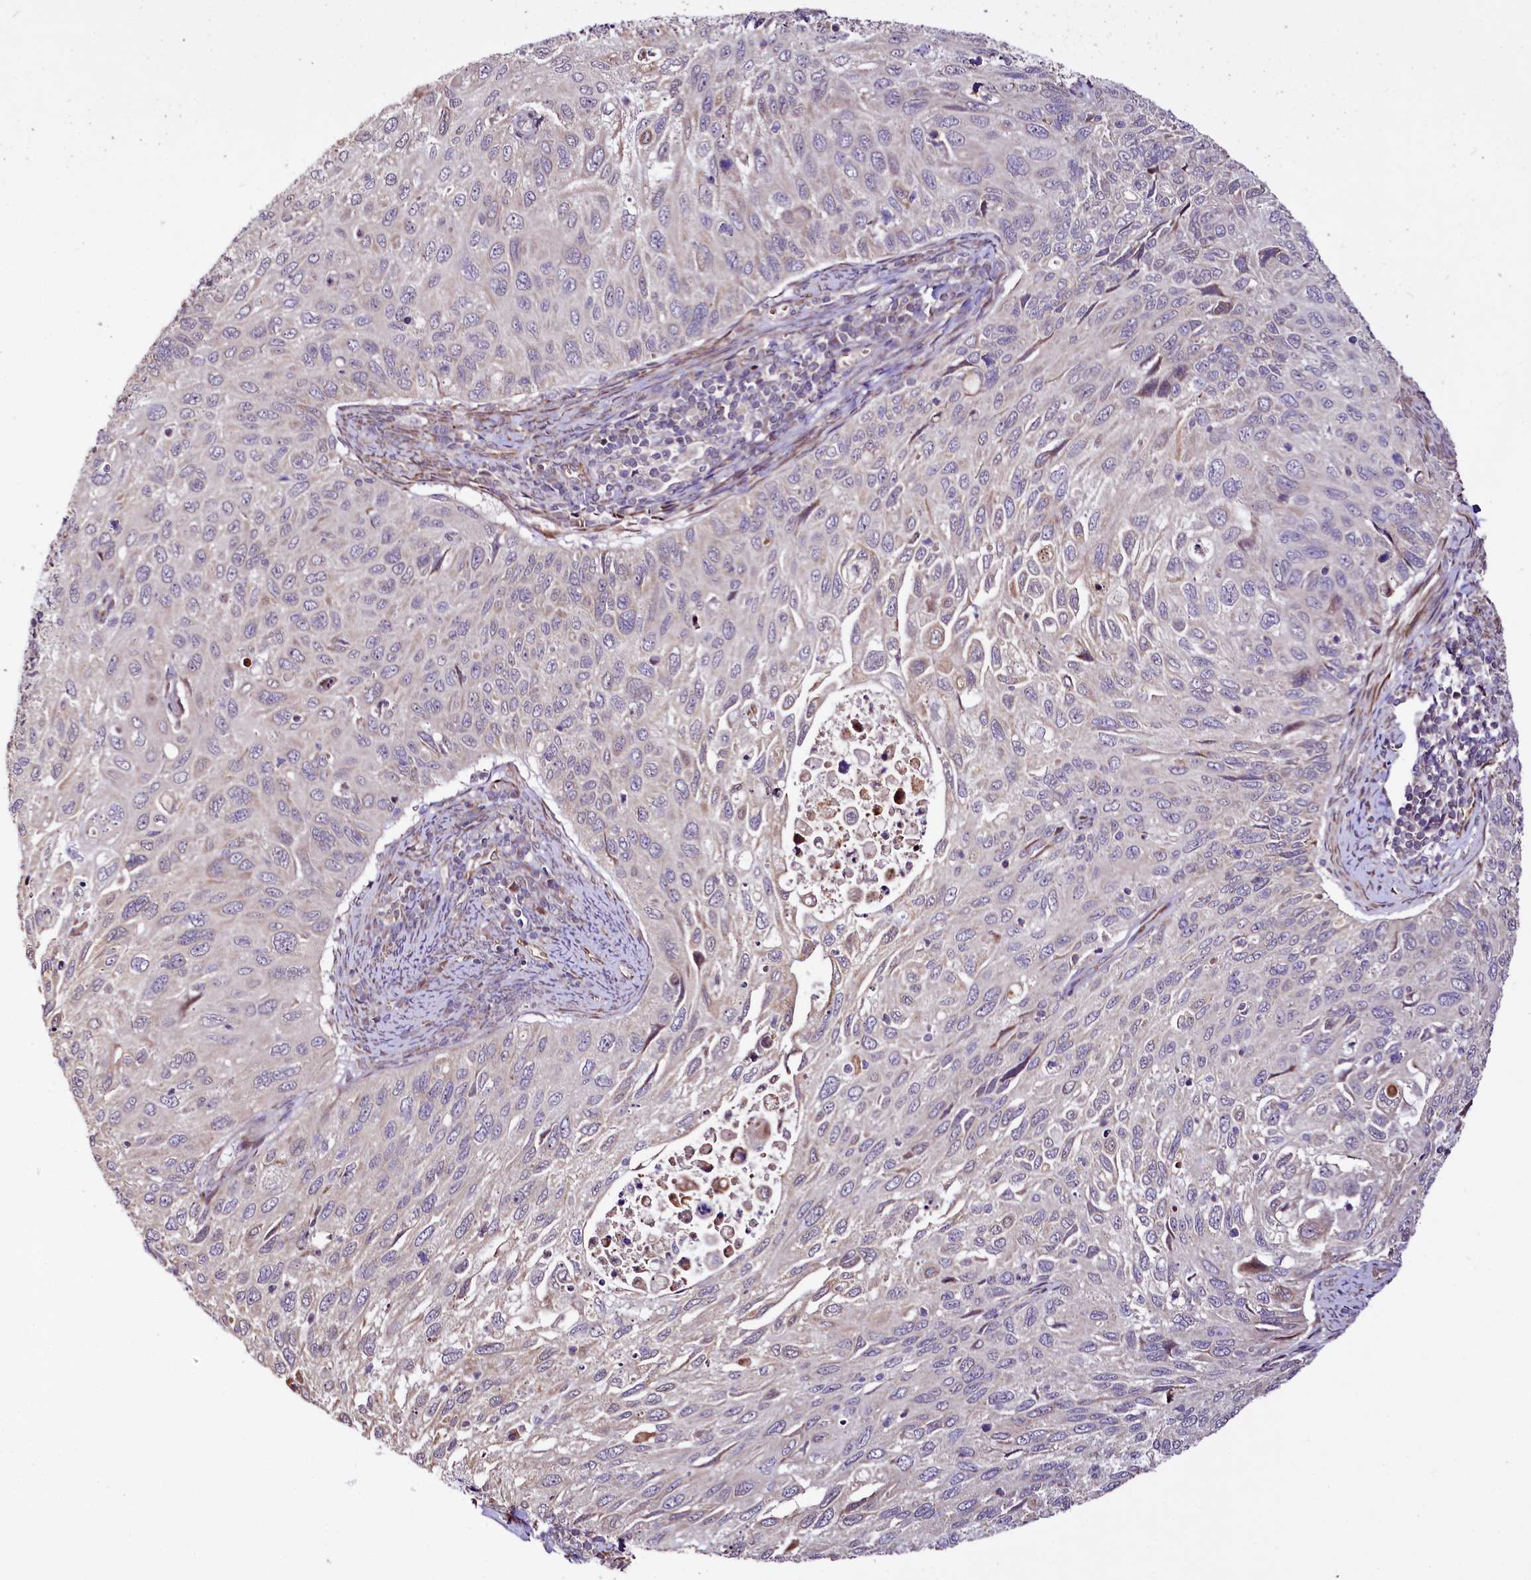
{"staining": {"intensity": "negative", "quantity": "none", "location": "none"}, "tissue": "cervical cancer", "cell_type": "Tumor cells", "image_type": "cancer", "snomed": [{"axis": "morphology", "description": "Squamous cell carcinoma, NOS"}, {"axis": "topography", "description": "Cervix"}], "caption": "Immunohistochemical staining of cervical cancer reveals no significant expression in tumor cells. (DAB (3,3'-diaminobenzidine) immunohistochemistry (IHC), high magnification).", "gene": "CUTC", "patient": {"sex": "female", "age": 70}}